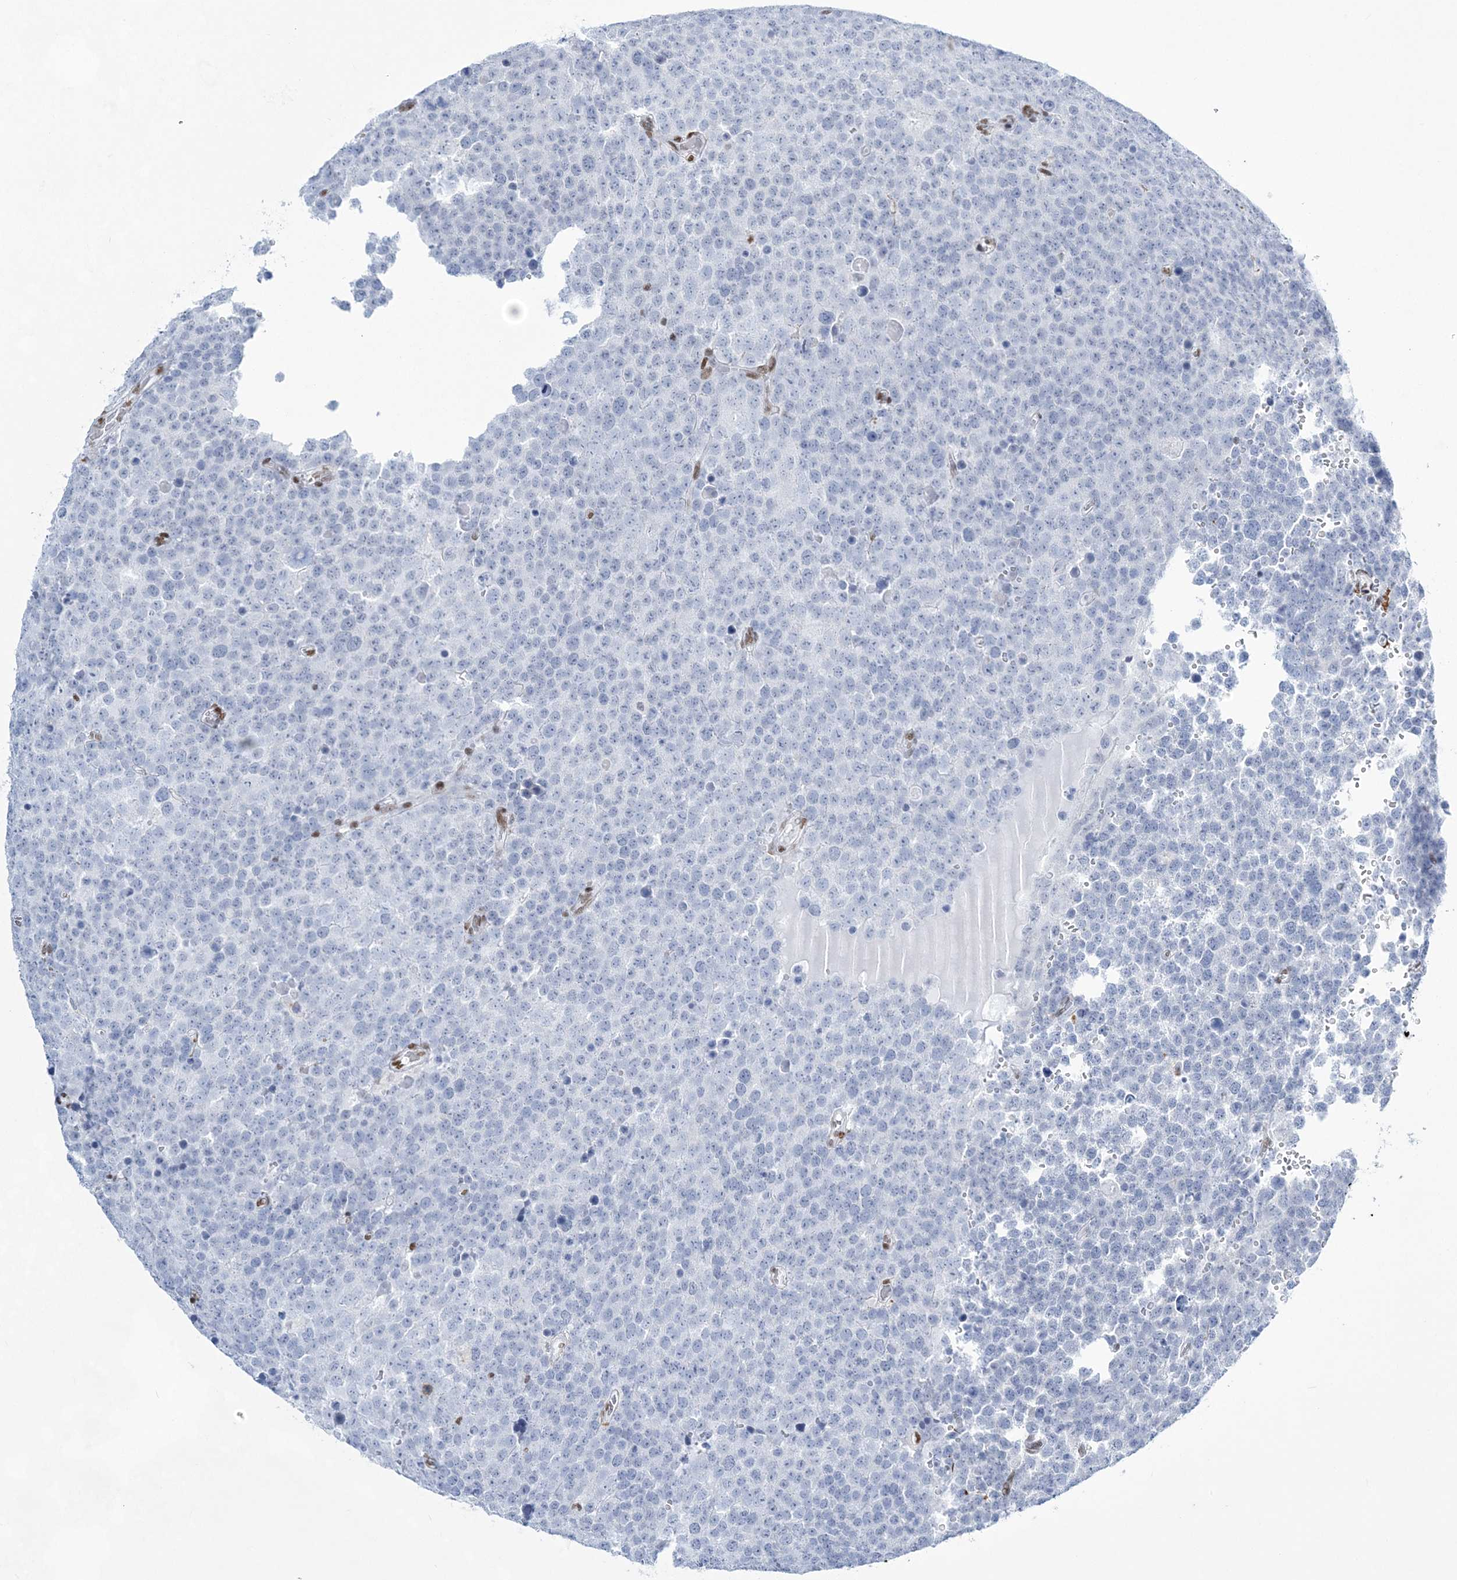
{"staining": {"intensity": "negative", "quantity": "none", "location": "none"}, "tissue": "testis cancer", "cell_type": "Tumor cells", "image_type": "cancer", "snomed": [{"axis": "morphology", "description": "Seminoma, NOS"}, {"axis": "topography", "description": "Testis"}], "caption": "The image displays no staining of tumor cells in testis cancer.", "gene": "ZBTB7A", "patient": {"sex": "male", "age": 71}}